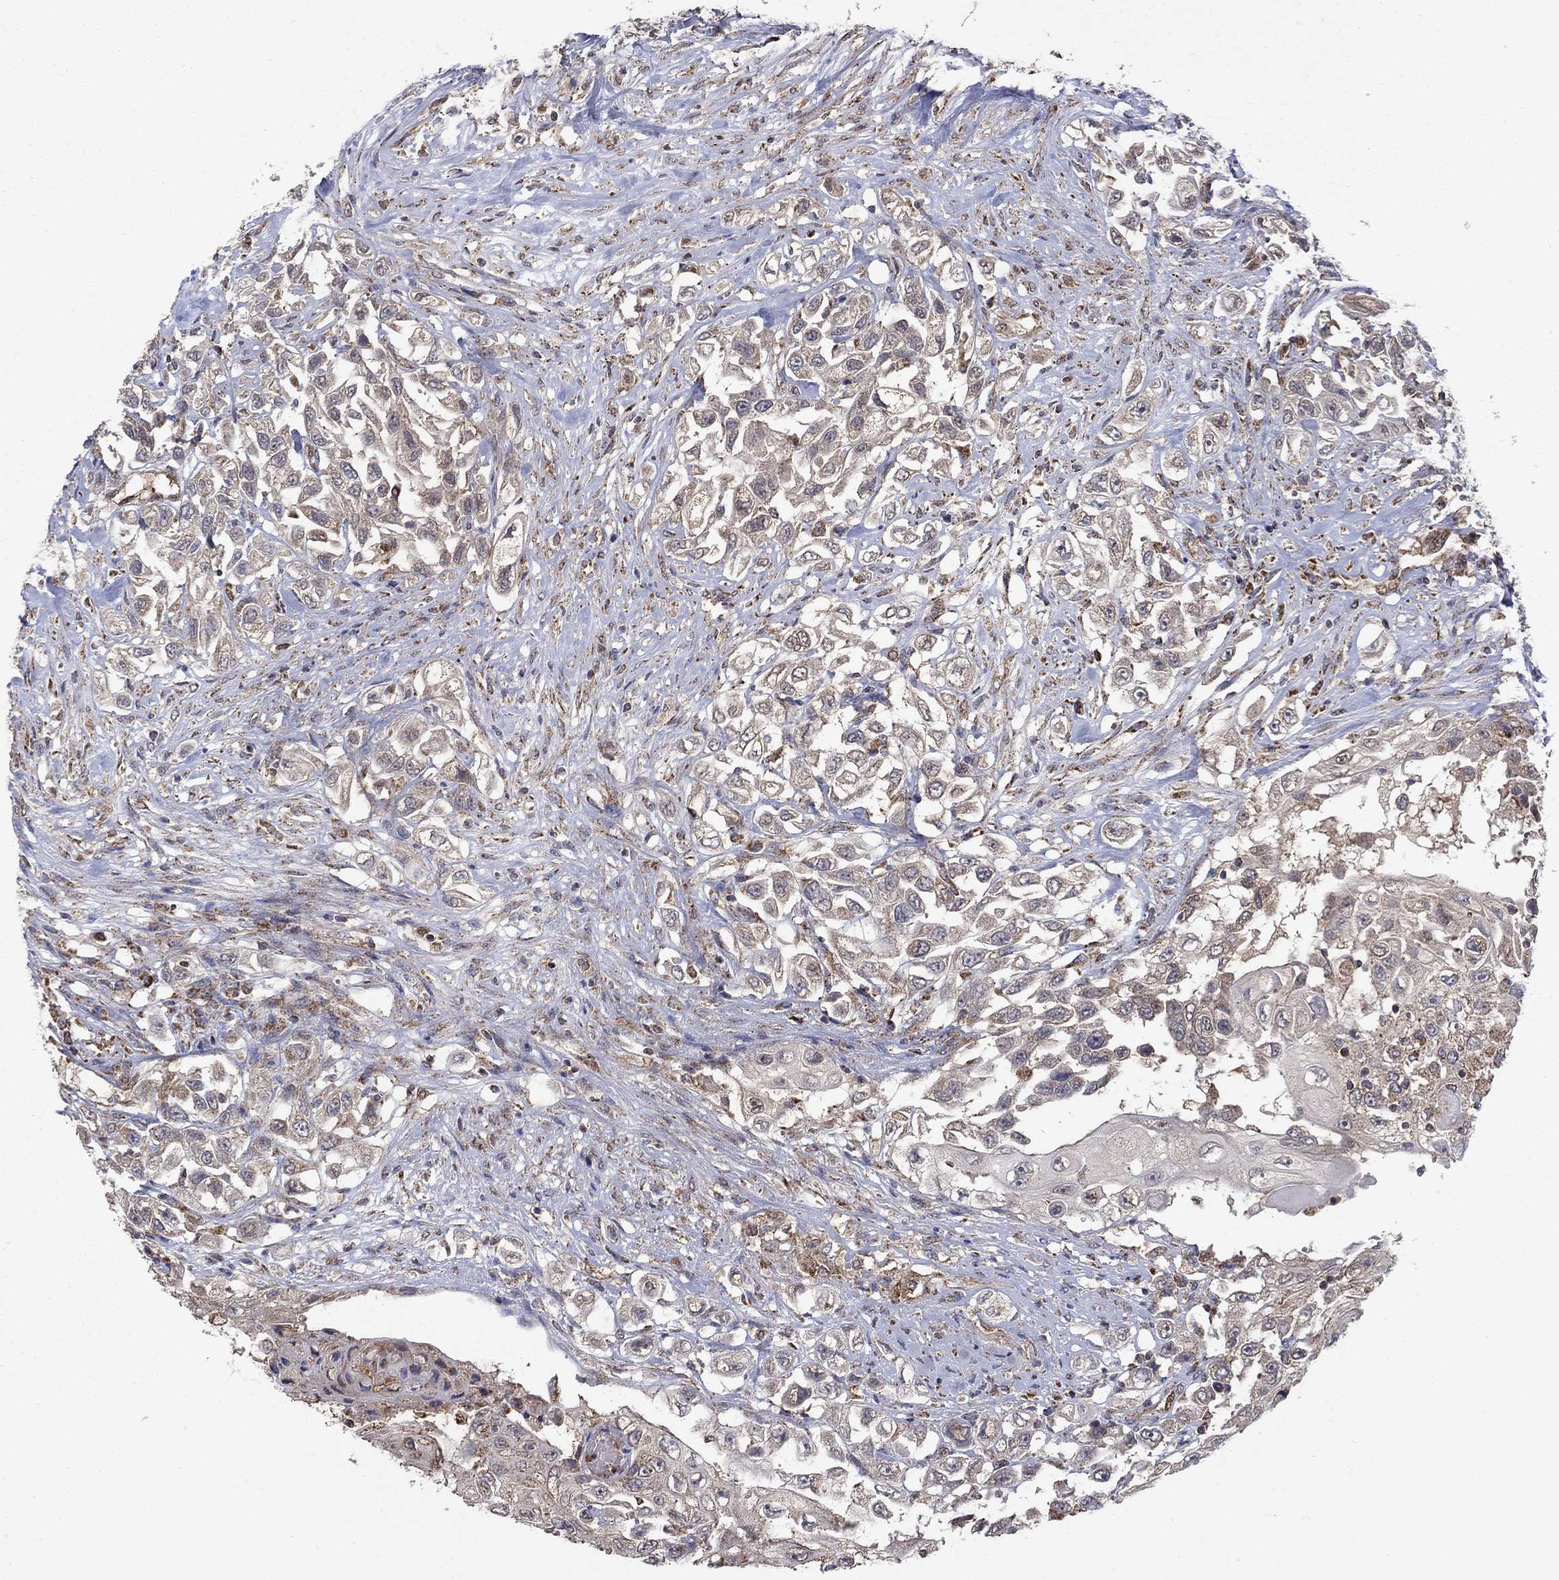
{"staining": {"intensity": "weak", "quantity": "25%-75%", "location": "cytoplasmic/membranous"}, "tissue": "urothelial cancer", "cell_type": "Tumor cells", "image_type": "cancer", "snomed": [{"axis": "morphology", "description": "Urothelial carcinoma, High grade"}, {"axis": "topography", "description": "Urinary bladder"}], "caption": "Urothelial carcinoma (high-grade) tissue reveals weak cytoplasmic/membranous expression in approximately 25%-75% of tumor cells Using DAB (brown) and hematoxylin (blue) stains, captured at high magnification using brightfield microscopy.", "gene": "DPH1", "patient": {"sex": "female", "age": 56}}